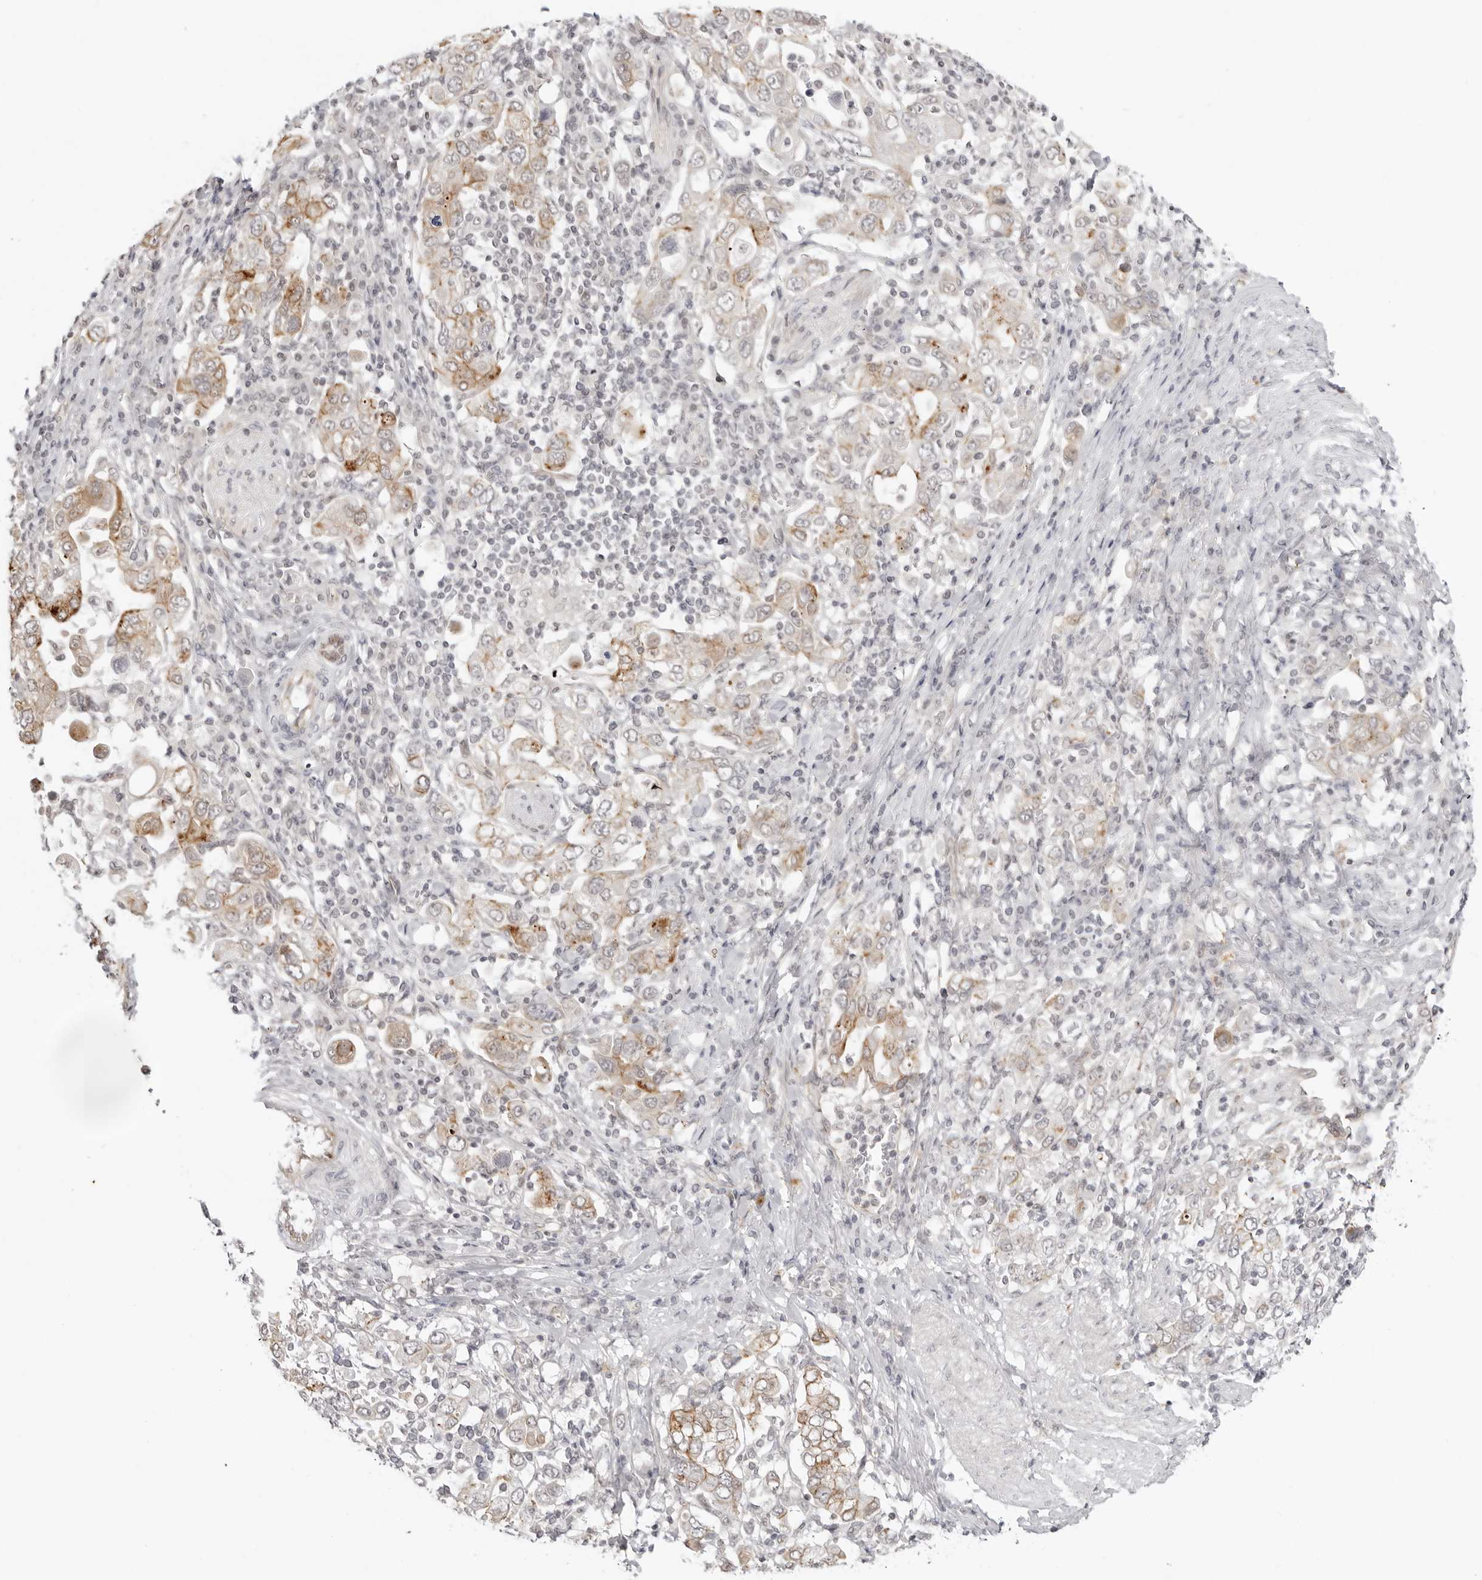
{"staining": {"intensity": "moderate", "quantity": ">75%", "location": "cytoplasmic/membranous"}, "tissue": "stomach cancer", "cell_type": "Tumor cells", "image_type": "cancer", "snomed": [{"axis": "morphology", "description": "Adenocarcinoma, NOS"}, {"axis": "topography", "description": "Stomach, upper"}], "caption": "High-magnification brightfield microscopy of stomach adenocarcinoma stained with DAB (3,3'-diaminobenzidine) (brown) and counterstained with hematoxylin (blue). tumor cells exhibit moderate cytoplasmic/membranous staining is present in approximately>75% of cells. Nuclei are stained in blue.", "gene": "TRAPPC3", "patient": {"sex": "male", "age": 62}}